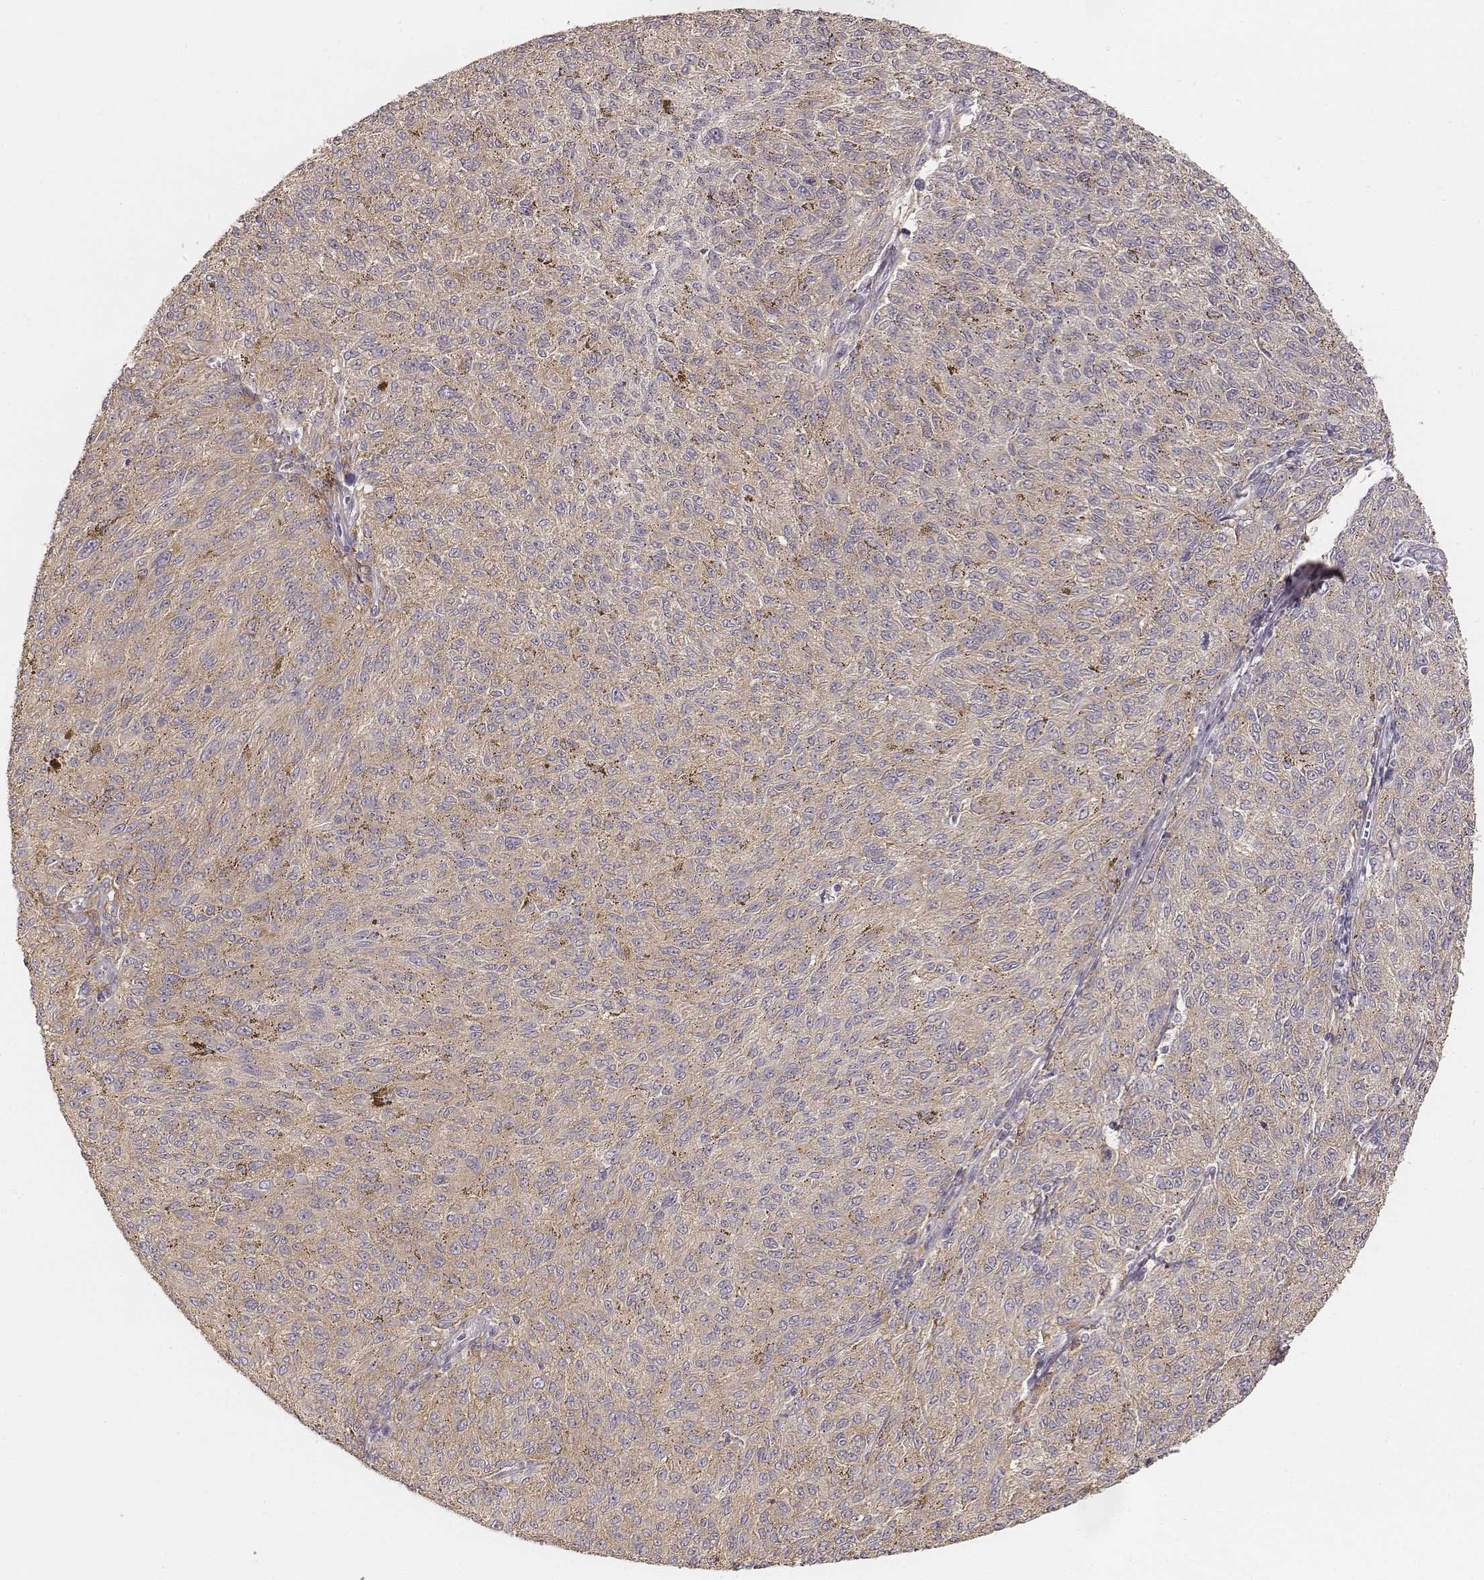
{"staining": {"intensity": "negative", "quantity": "none", "location": "none"}, "tissue": "melanoma", "cell_type": "Tumor cells", "image_type": "cancer", "snomed": [{"axis": "morphology", "description": "Malignant melanoma, NOS"}, {"axis": "topography", "description": "Skin"}], "caption": "DAB (3,3'-diaminobenzidine) immunohistochemical staining of human malignant melanoma displays no significant positivity in tumor cells. (DAB (3,3'-diaminobenzidine) IHC, high magnification).", "gene": "FMNL2", "patient": {"sex": "female", "age": 72}}